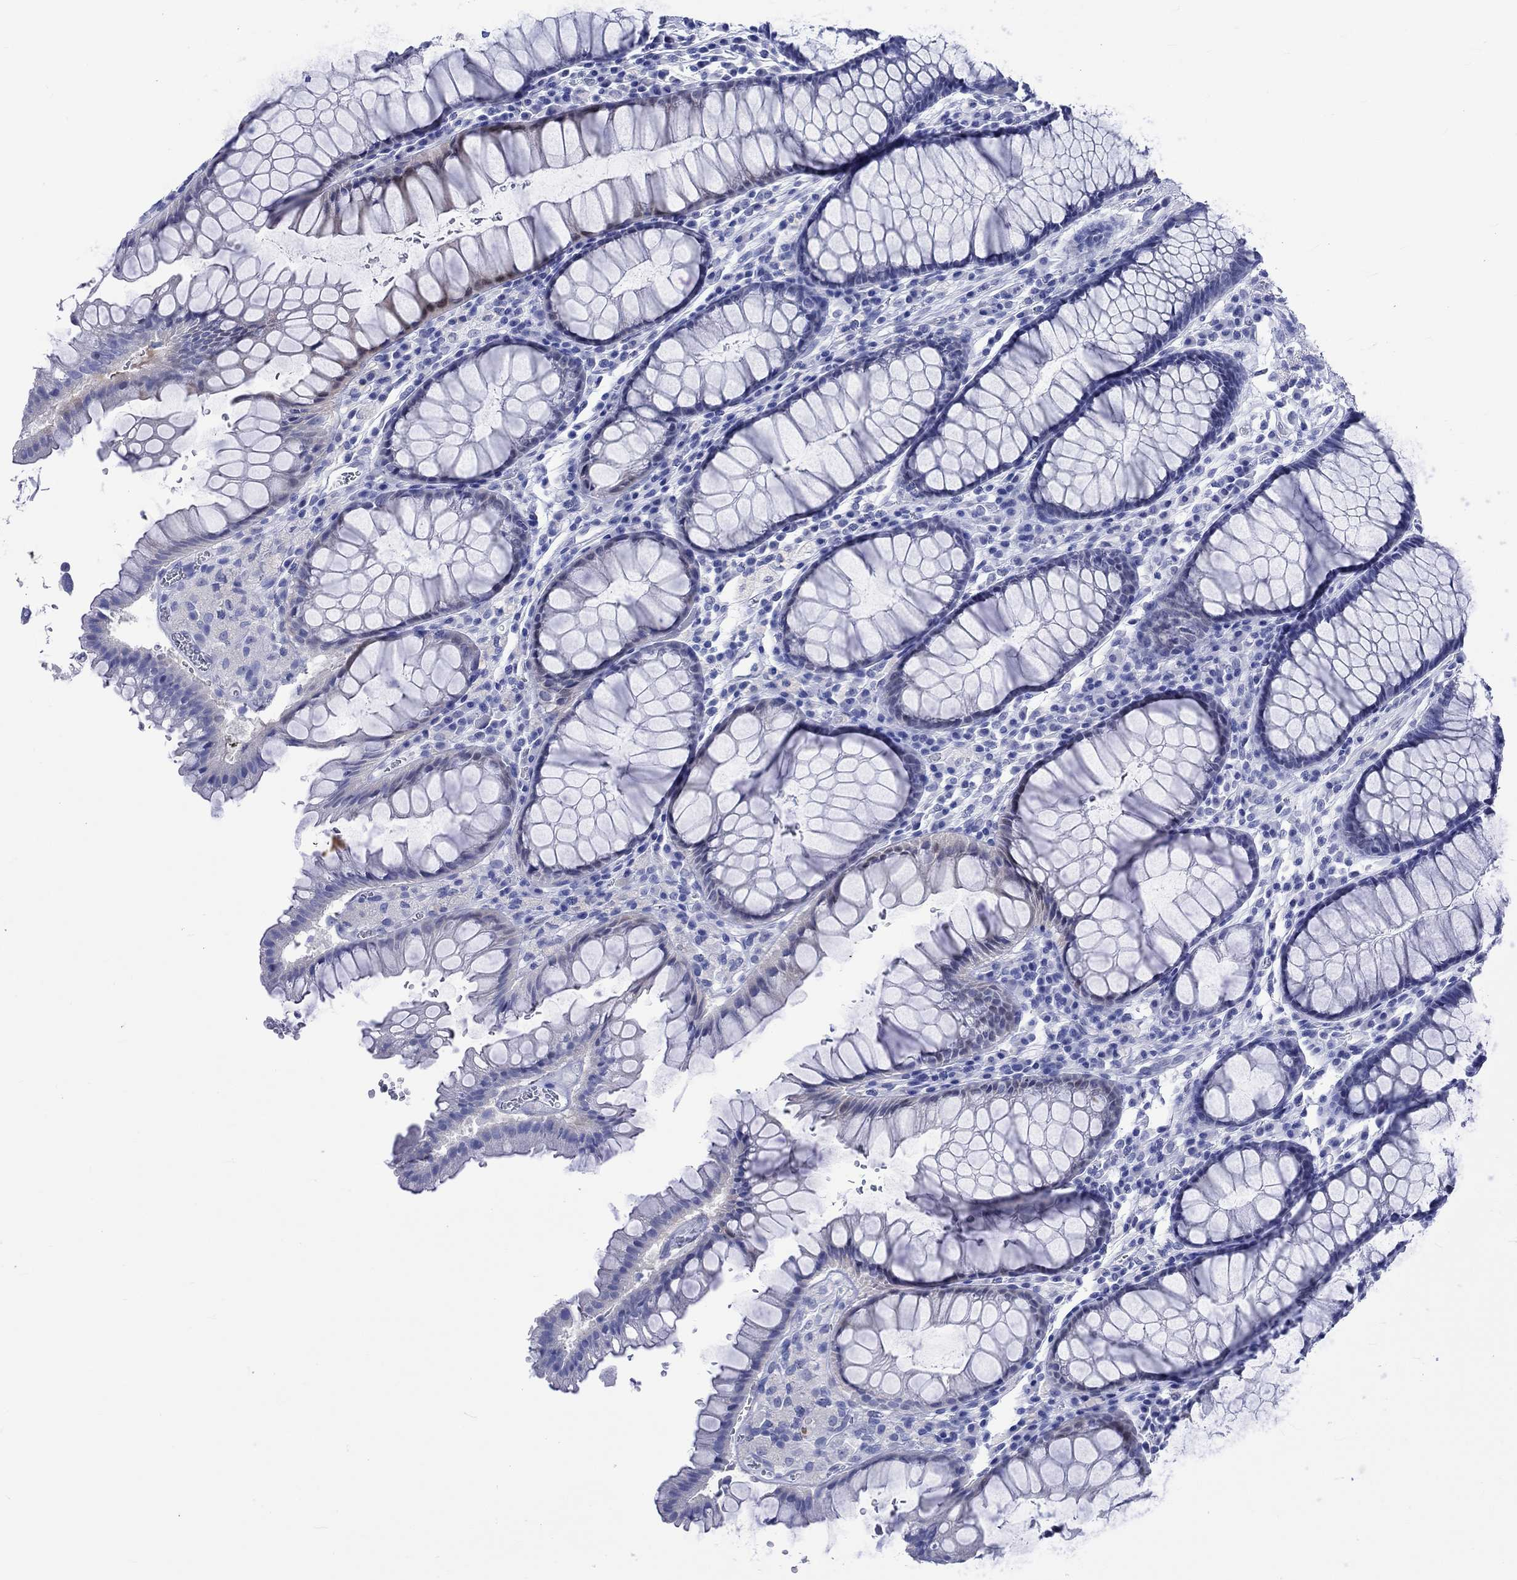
{"staining": {"intensity": "negative", "quantity": "none", "location": "none"}, "tissue": "rectum", "cell_type": "Glandular cells", "image_type": "normal", "snomed": [{"axis": "morphology", "description": "Normal tissue, NOS"}, {"axis": "topography", "description": "Rectum"}], "caption": "The micrograph shows no significant staining in glandular cells of rectum. (Brightfield microscopy of DAB immunohistochemistry (IHC) at high magnification).", "gene": "KLHL33", "patient": {"sex": "female", "age": 68}}